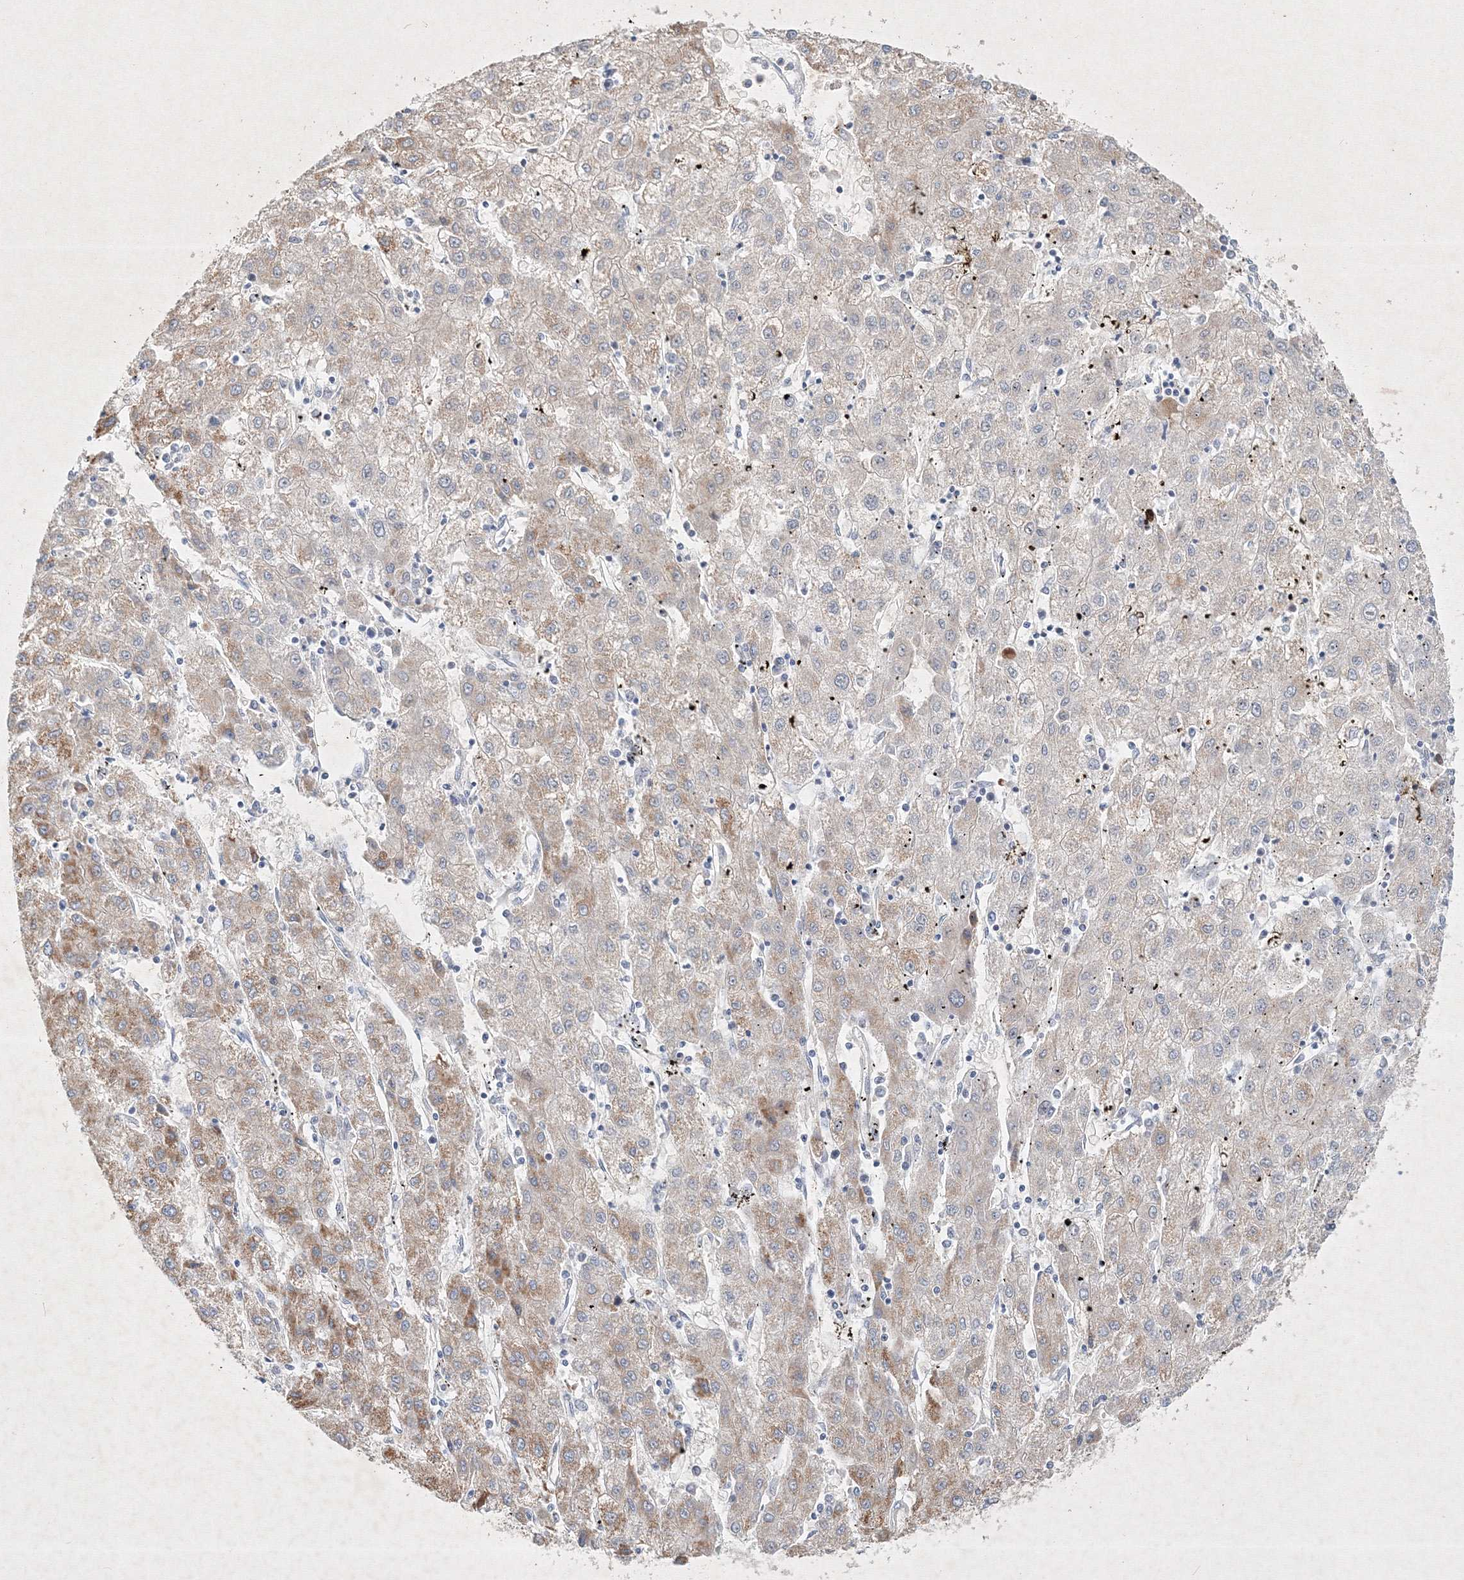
{"staining": {"intensity": "moderate", "quantity": "25%-75%", "location": "cytoplasmic/membranous"}, "tissue": "liver cancer", "cell_type": "Tumor cells", "image_type": "cancer", "snomed": [{"axis": "morphology", "description": "Carcinoma, Hepatocellular, NOS"}, {"axis": "topography", "description": "Liver"}], "caption": "Protein staining of hepatocellular carcinoma (liver) tissue shows moderate cytoplasmic/membranous expression in approximately 25%-75% of tumor cells.", "gene": "CXXC4", "patient": {"sex": "male", "age": 72}}